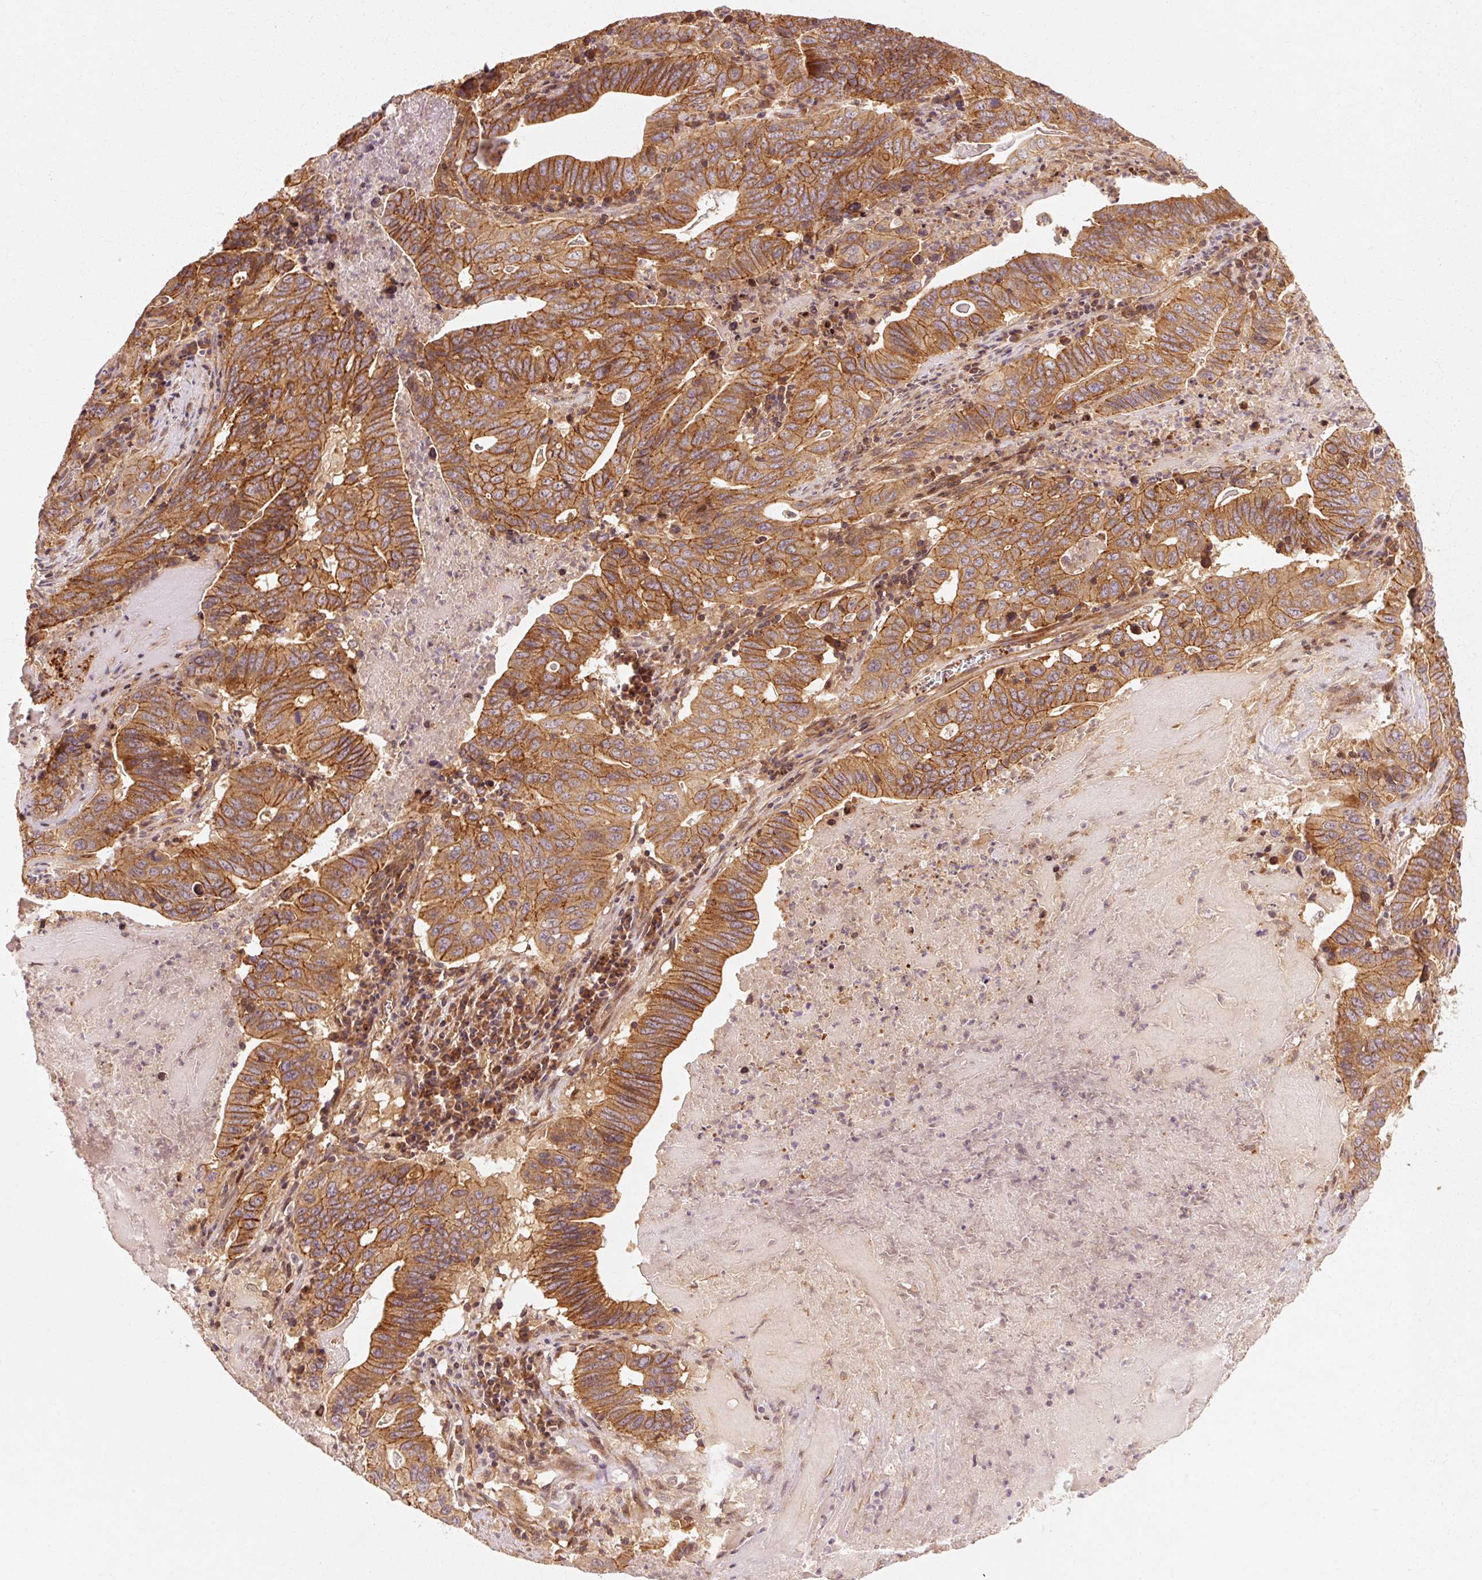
{"staining": {"intensity": "moderate", "quantity": ">75%", "location": "cytoplasmic/membranous"}, "tissue": "lung cancer", "cell_type": "Tumor cells", "image_type": "cancer", "snomed": [{"axis": "morphology", "description": "Adenocarcinoma, NOS"}, {"axis": "topography", "description": "Lung"}], "caption": "A high-resolution image shows IHC staining of lung cancer, which reveals moderate cytoplasmic/membranous positivity in approximately >75% of tumor cells.", "gene": "CTNNA1", "patient": {"sex": "female", "age": 60}}